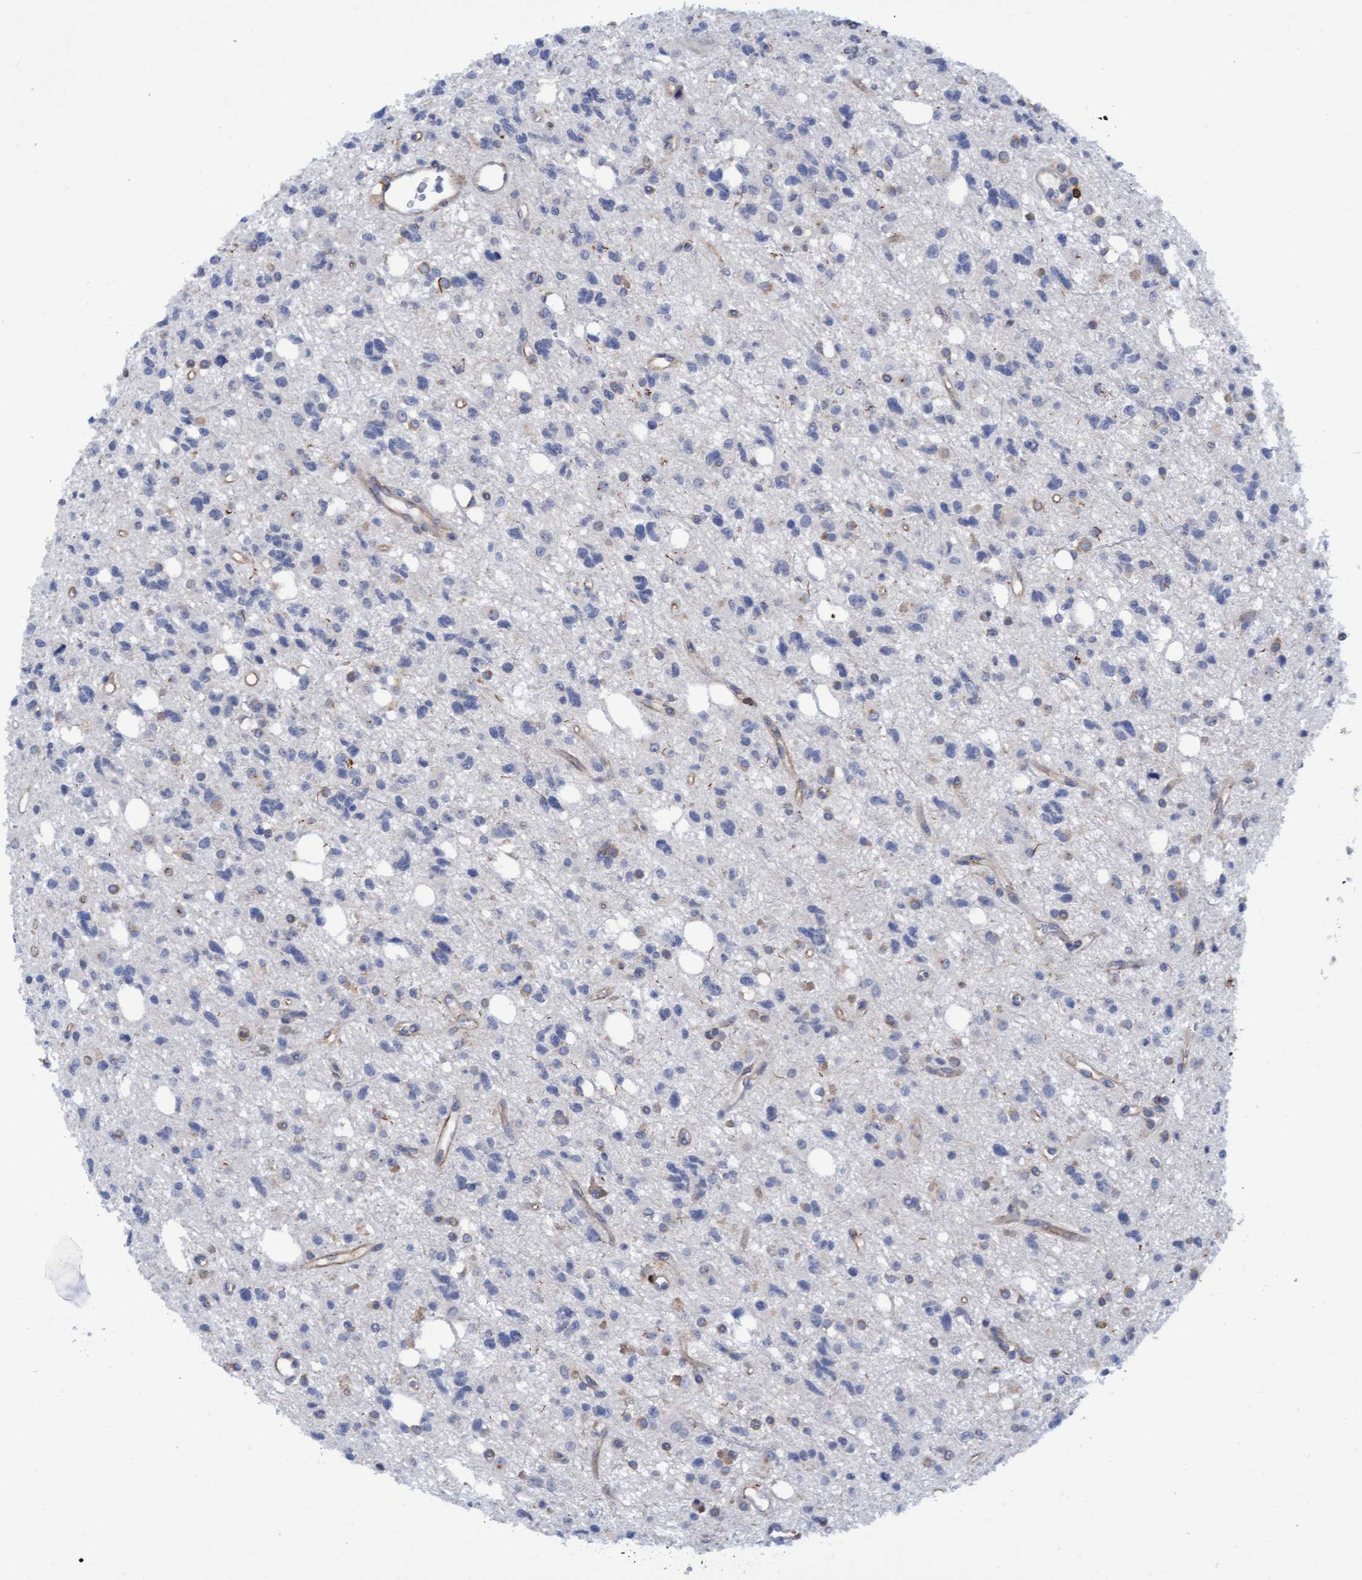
{"staining": {"intensity": "negative", "quantity": "none", "location": "none"}, "tissue": "glioma", "cell_type": "Tumor cells", "image_type": "cancer", "snomed": [{"axis": "morphology", "description": "Glioma, malignant, High grade"}, {"axis": "topography", "description": "Brain"}], "caption": "Immunohistochemical staining of human glioma shows no significant staining in tumor cells.", "gene": "FNBP1", "patient": {"sex": "female", "age": 62}}